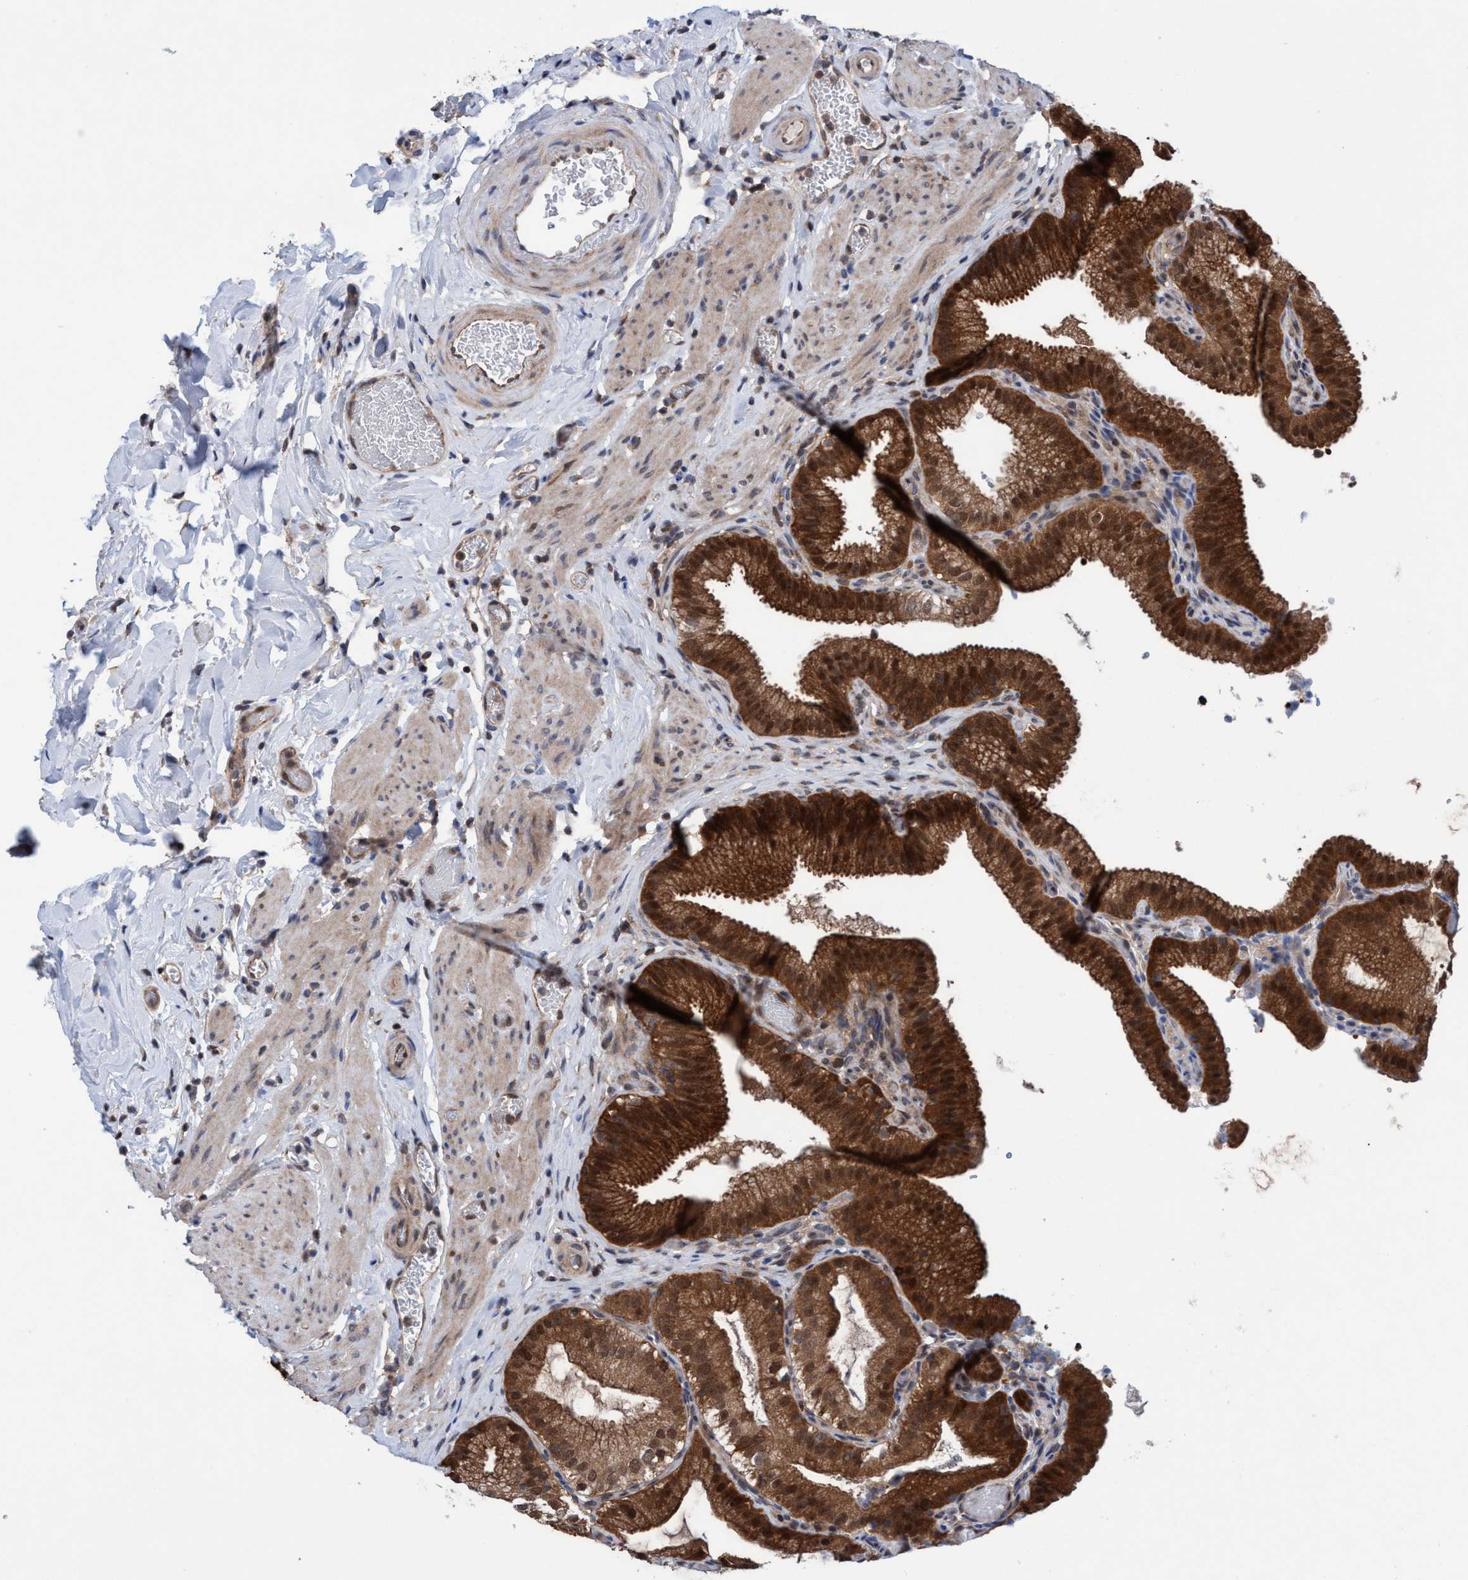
{"staining": {"intensity": "strong", "quantity": ">75%", "location": "cytoplasmic/membranous,nuclear"}, "tissue": "gallbladder", "cell_type": "Glandular cells", "image_type": "normal", "snomed": [{"axis": "morphology", "description": "Normal tissue, NOS"}, {"axis": "topography", "description": "Gallbladder"}], "caption": "Strong cytoplasmic/membranous,nuclear staining for a protein is seen in about >75% of glandular cells of benign gallbladder using immunohistochemistry (IHC).", "gene": "GLOD4", "patient": {"sex": "male", "age": 54}}